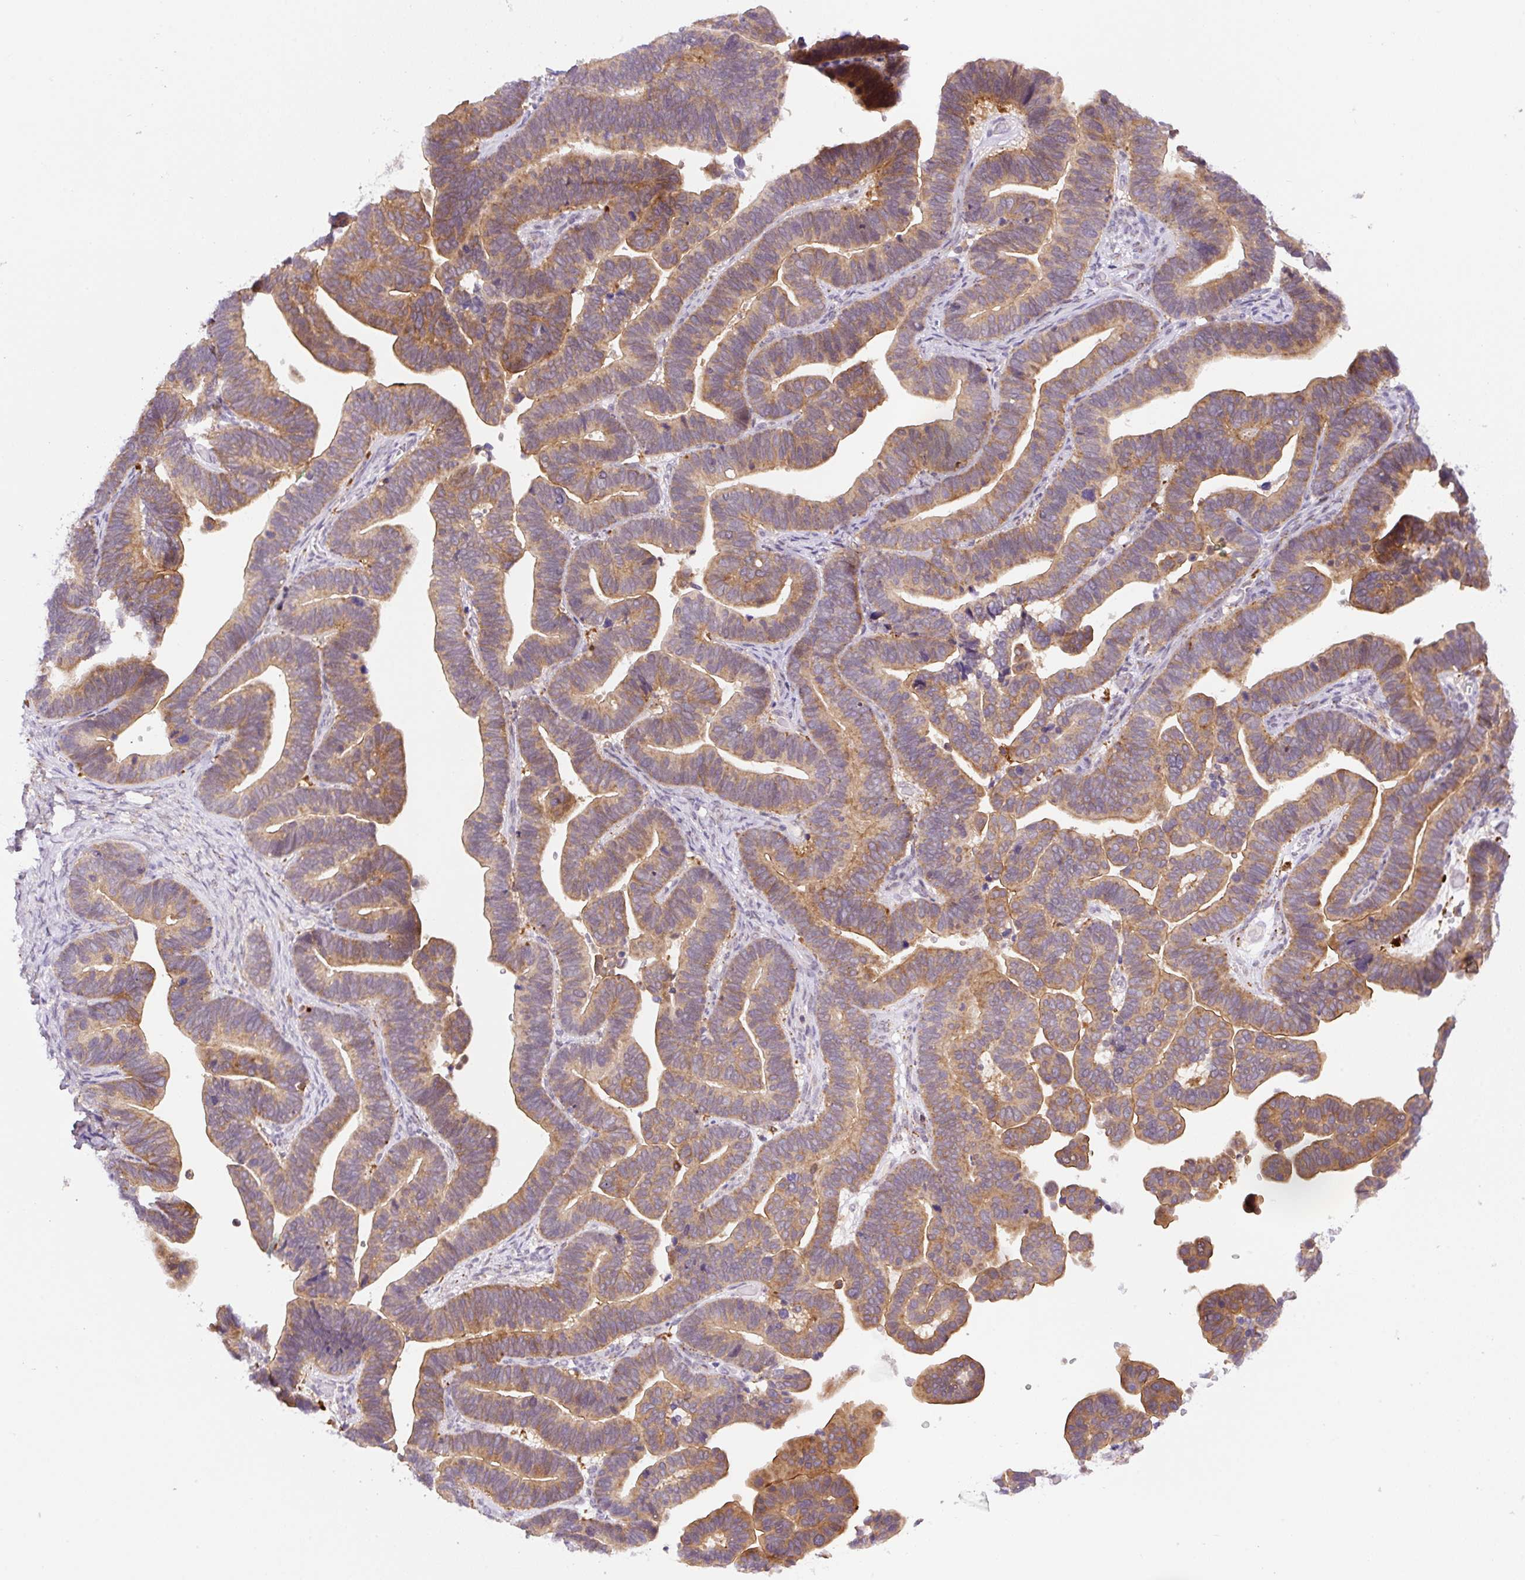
{"staining": {"intensity": "moderate", "quantity": ">75%", "location": "cytoplasmic/membranous"}, "tissue": "ovarian cancer", "cell_type": "Tumor cells", "image_type": "cancer", "snomed": [{"axis": "morphology", "description": "Cystadenocarcinoma, serous, NOS"}, {"axis": "topography", "description": "Ovary"}], "caption": "Moderate cytoplasmic/membranous staining for a protein is seen in approximately >75% of tumor cells of ovarian cancer using IHC.", "gene": "CEBPZOS", "patient": {"sex": "female", "age": 56}}